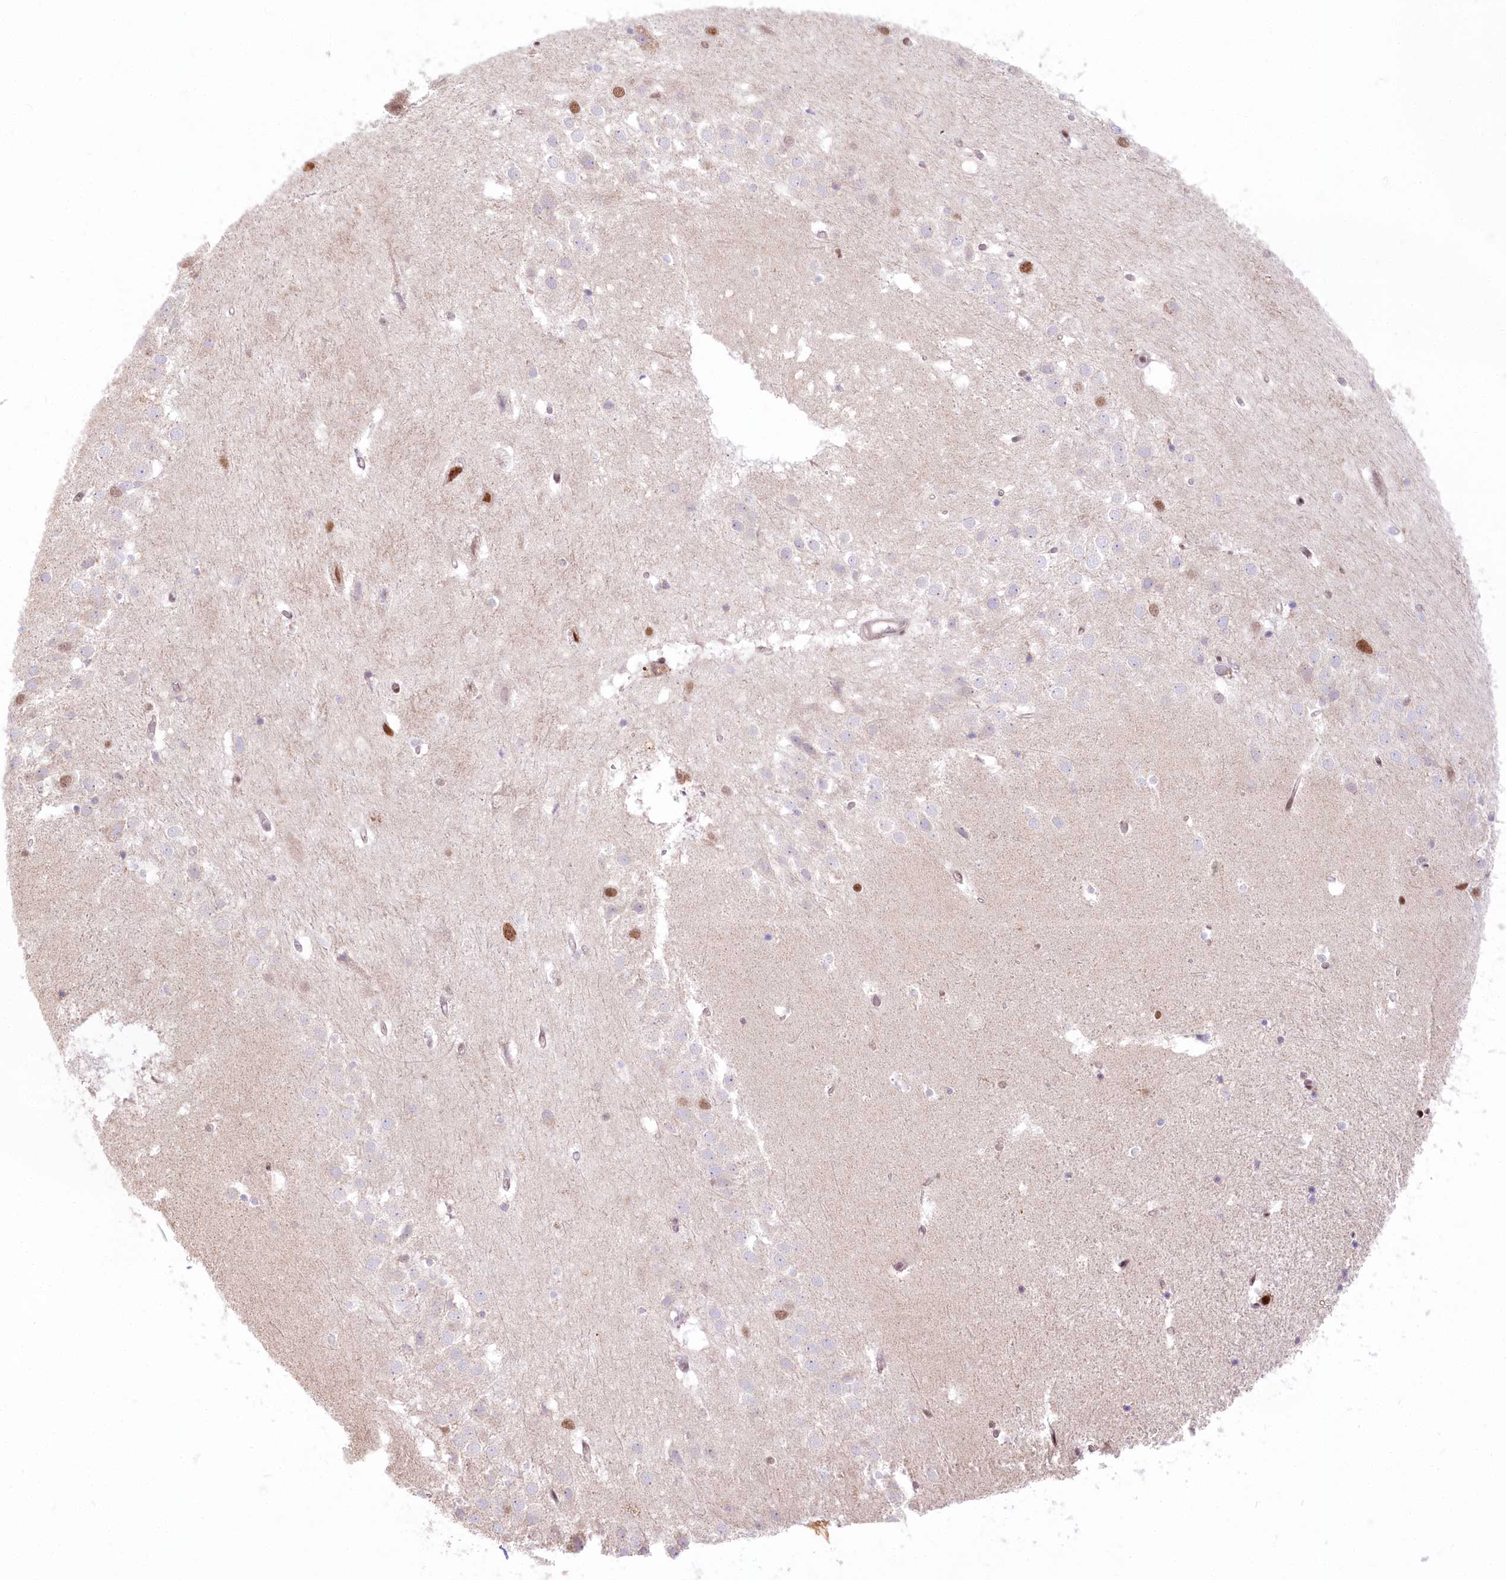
{"staining": {"intensity": "moderate", "quantity": "<25%", "location": "nuclear"}, "tissue": "hippocampus", "cell_type": "Glial cells", "image_type": "normal", "snomed": [{"axis": "morphology", "description": "Normal tissue, NOS"}, {"axis": "topography", "description": "Hippocampus"}], "caption": "This image exhibits IHC staining of unremarkable human hippocampus, with low moderate nuclear expression in approximately <25% of glial cells.", "gene": "PYURF", "patient": {"sex": "female", "age": 52}}